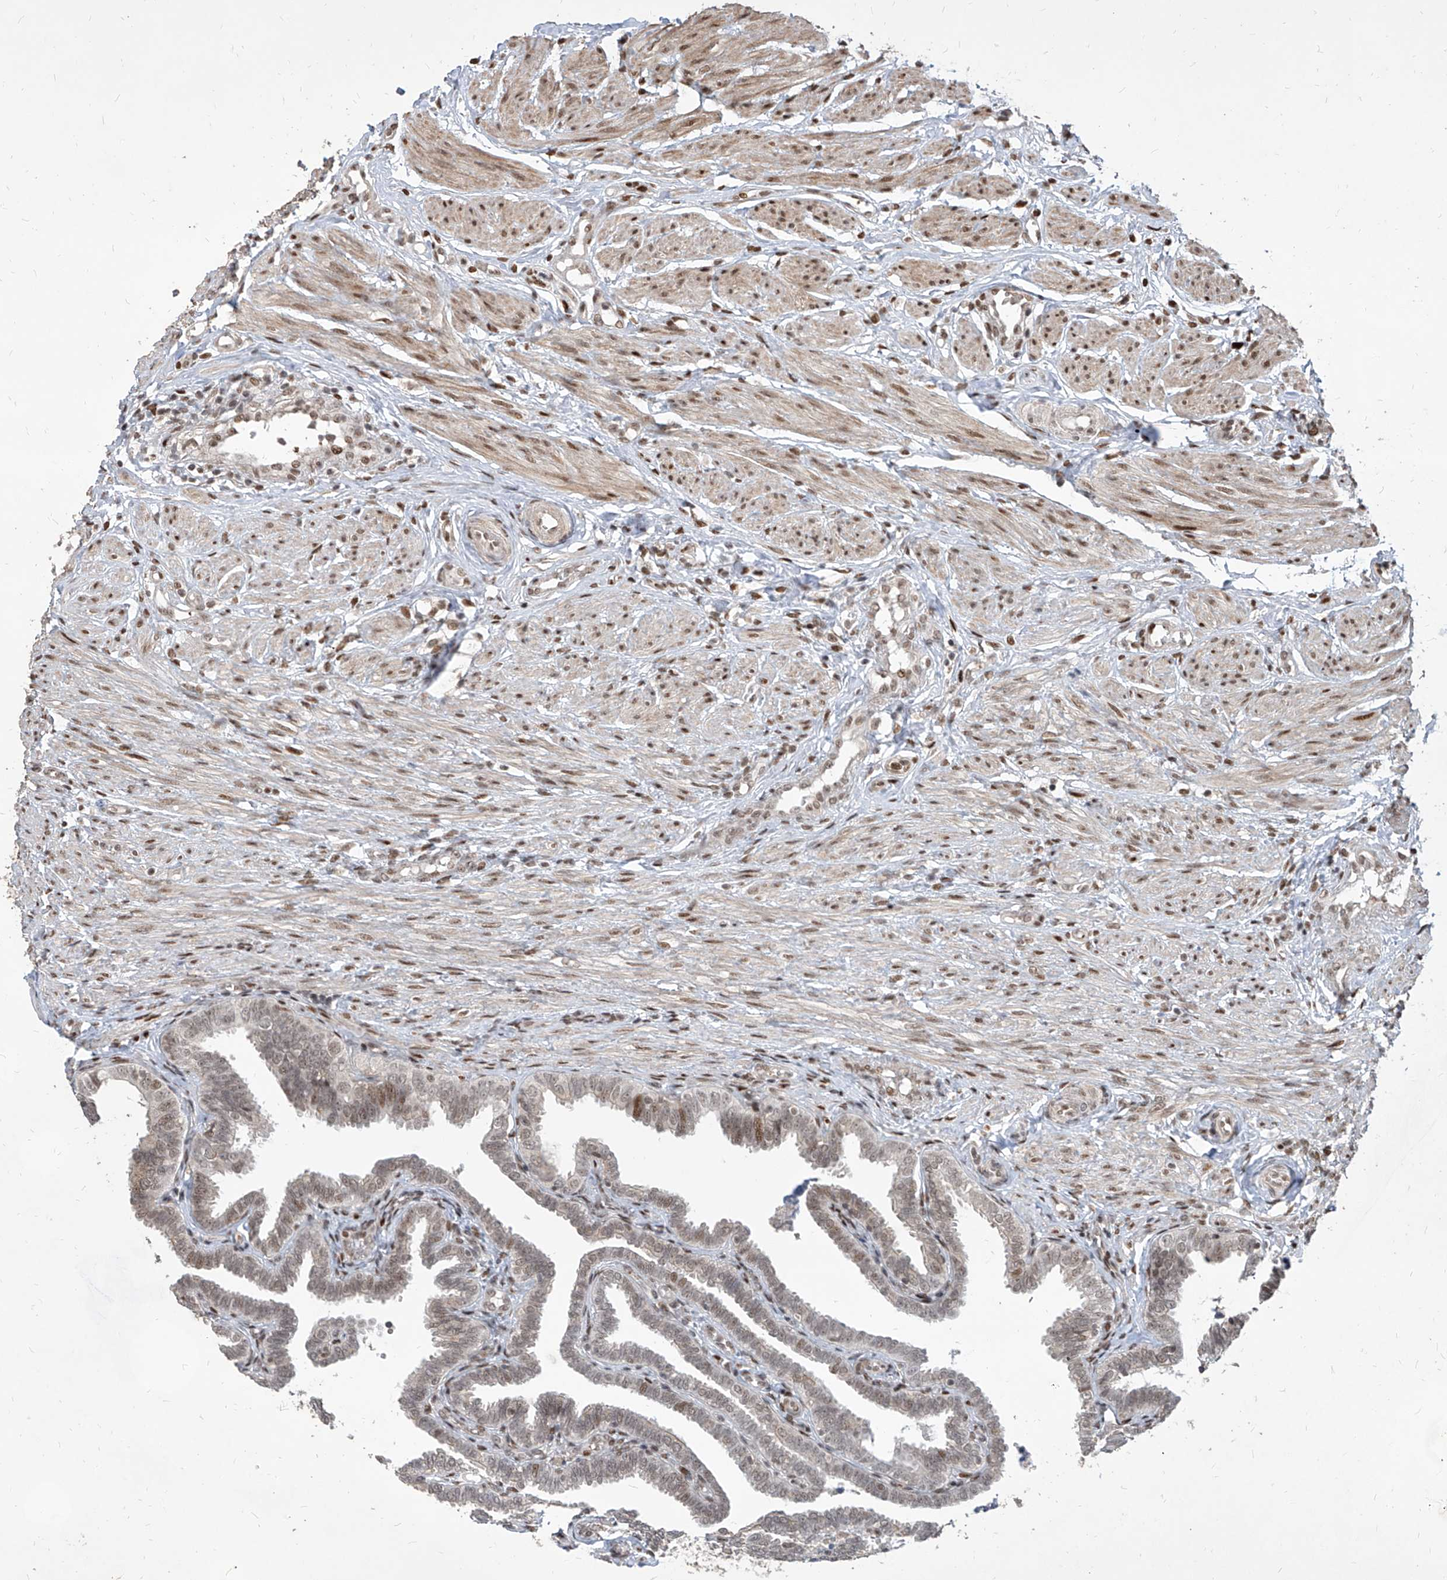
{"staining": {"intensity": "moderate", "quantity": "25%-75%", "location": "nuclear"}, "tissue": "fallopian tube", "cell_type": "Glandular cells", "image_type": "normal", "snomed": [{"axis": "morphology", "description": "Normal tissue, NOS"}, {"axis": "topography", "description": "Fallopian tube"}], "caption": "Glandular cells show medium levels of moderate nuclear expression in approximately 25%-75% of cells in unremarkable fallopian tube.", "gene": "IRF2", "patient": {"sex": "female", "age": 39}}